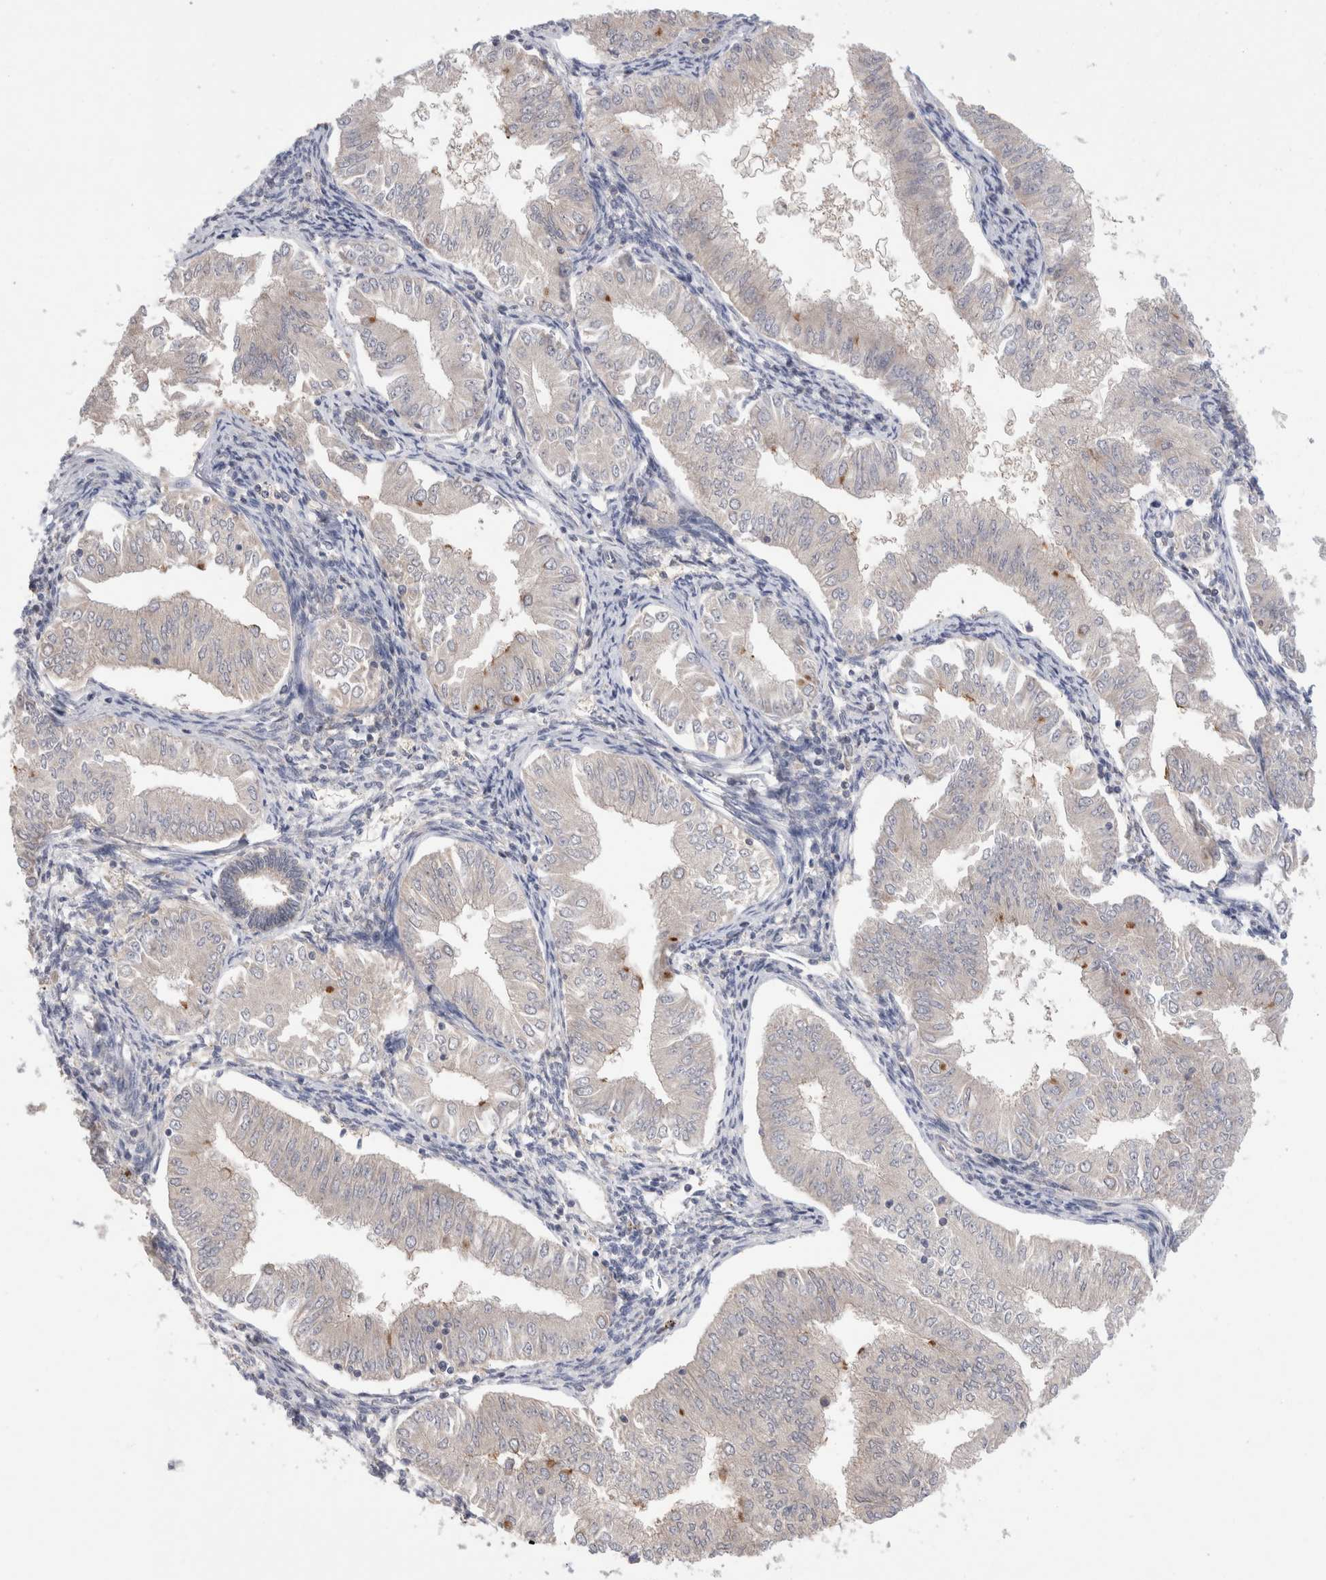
{"staining": {"intensity": "negative", "quantity": "none", "location": "none"}, "tissue": "endometrial cancer", "cell_type": "Tumor cells", "image_type": "cancer", "snomed": [{"axis": "morphology", "description": "Normal tissue, NOS"}, {"axis": "morphology", "description": "Adenocarcinoma, NOS"}, {"axis": "topography", "description": "Endometrium"}], "caption": "Adenocarcinoma (endometrial) stained for a protein using IHC displays no expression tumor cells.", "gene": "IFT74", "patient": {"sex": "female", "age": 53}}